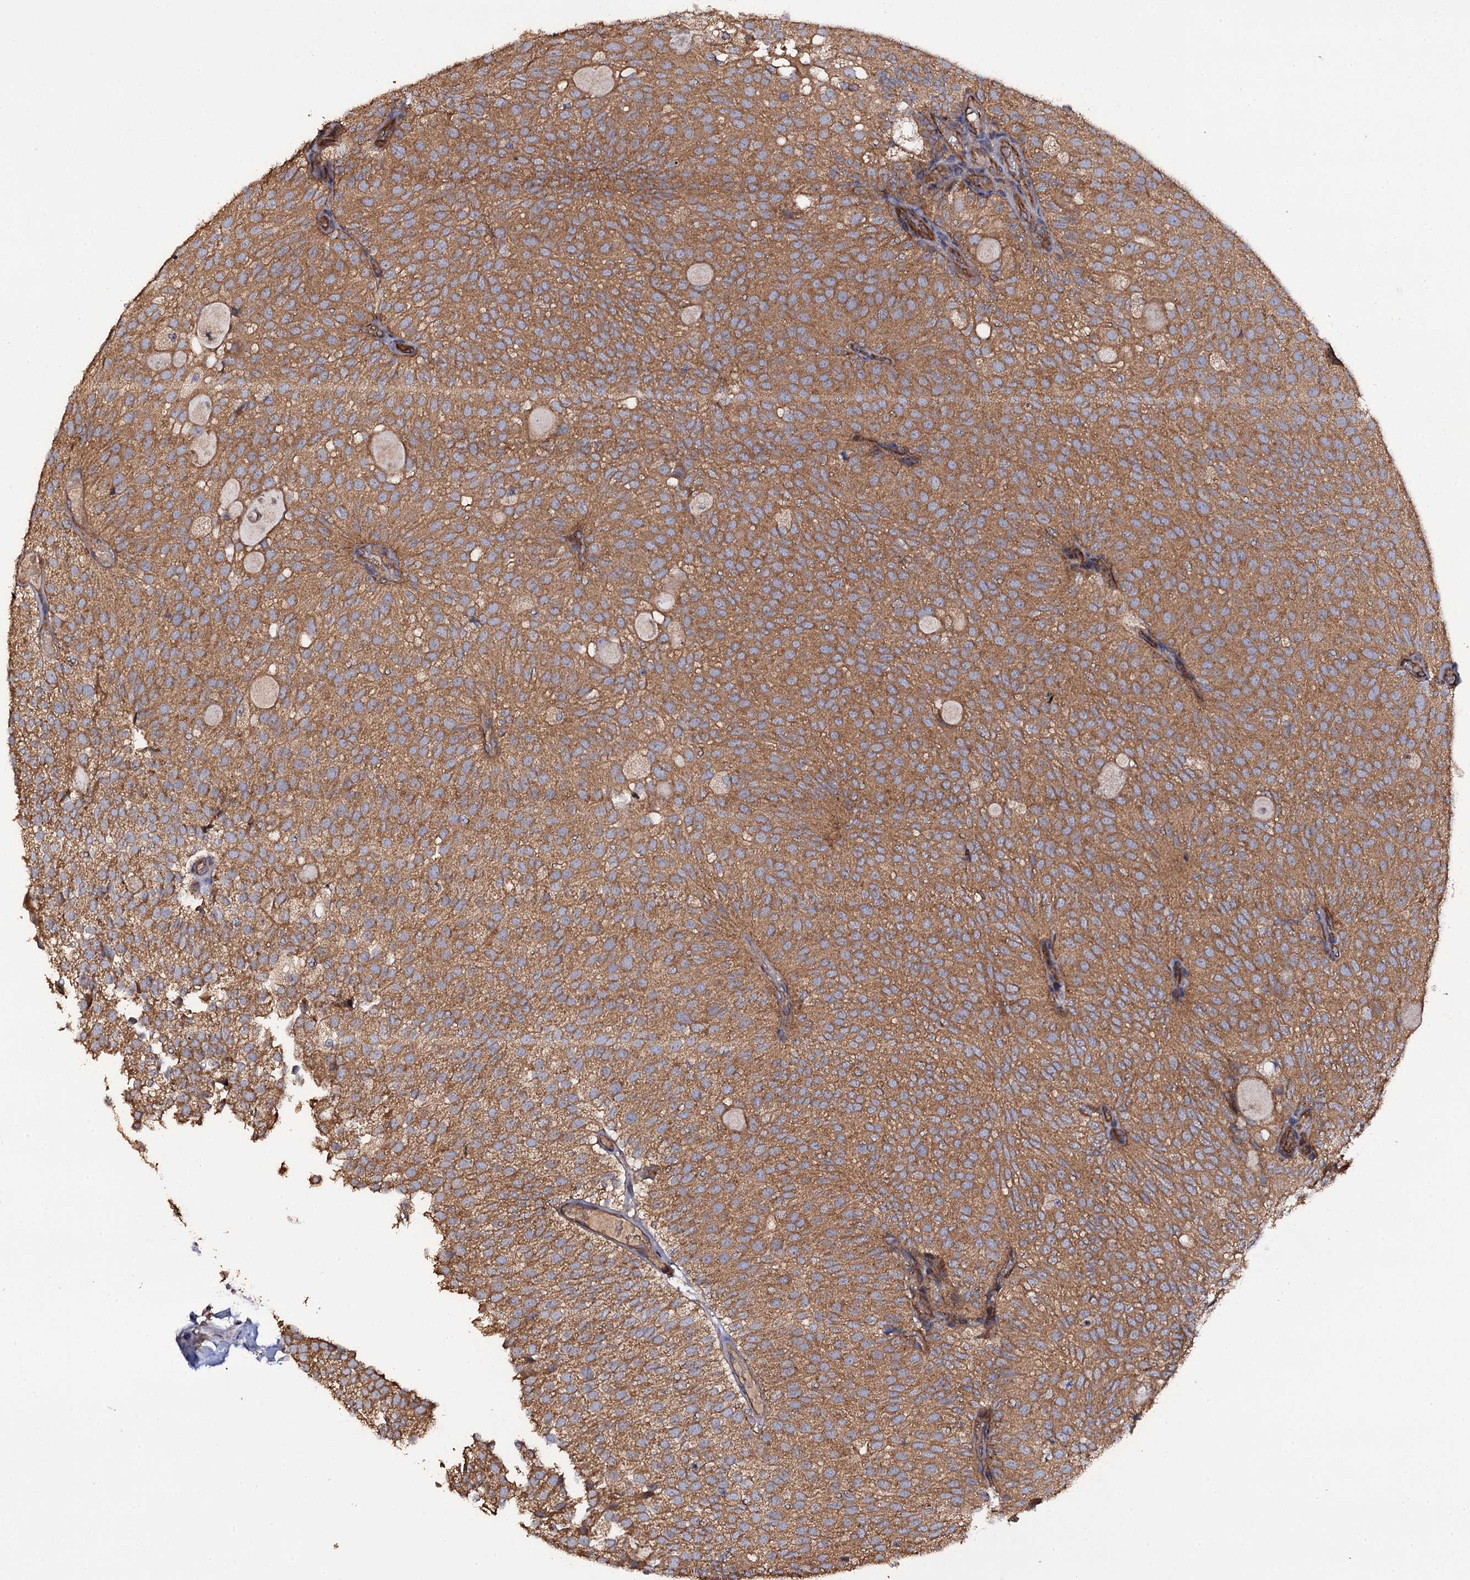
{"staining": {"intensity": "moderate", "quantity": ">75%", "location": "cytoplasmic/membranous"}, "tissue": "urothelial cancer", "cell_type": "Tumor cells", "image_type": "cancer", "snomed": [{"axis": "morphology", "description": "Urothelial carcinoma, Low grade"}, {"axis": "topography", "description": "Urinary bladder"}], "caption": "Low-grade urothelial carcinoma stained for a protein shows moderate cytoplasmic/membranous positivity in tumor cells.", "gene": "TTC23", "patient": {"sex": "male", "age": 78}}